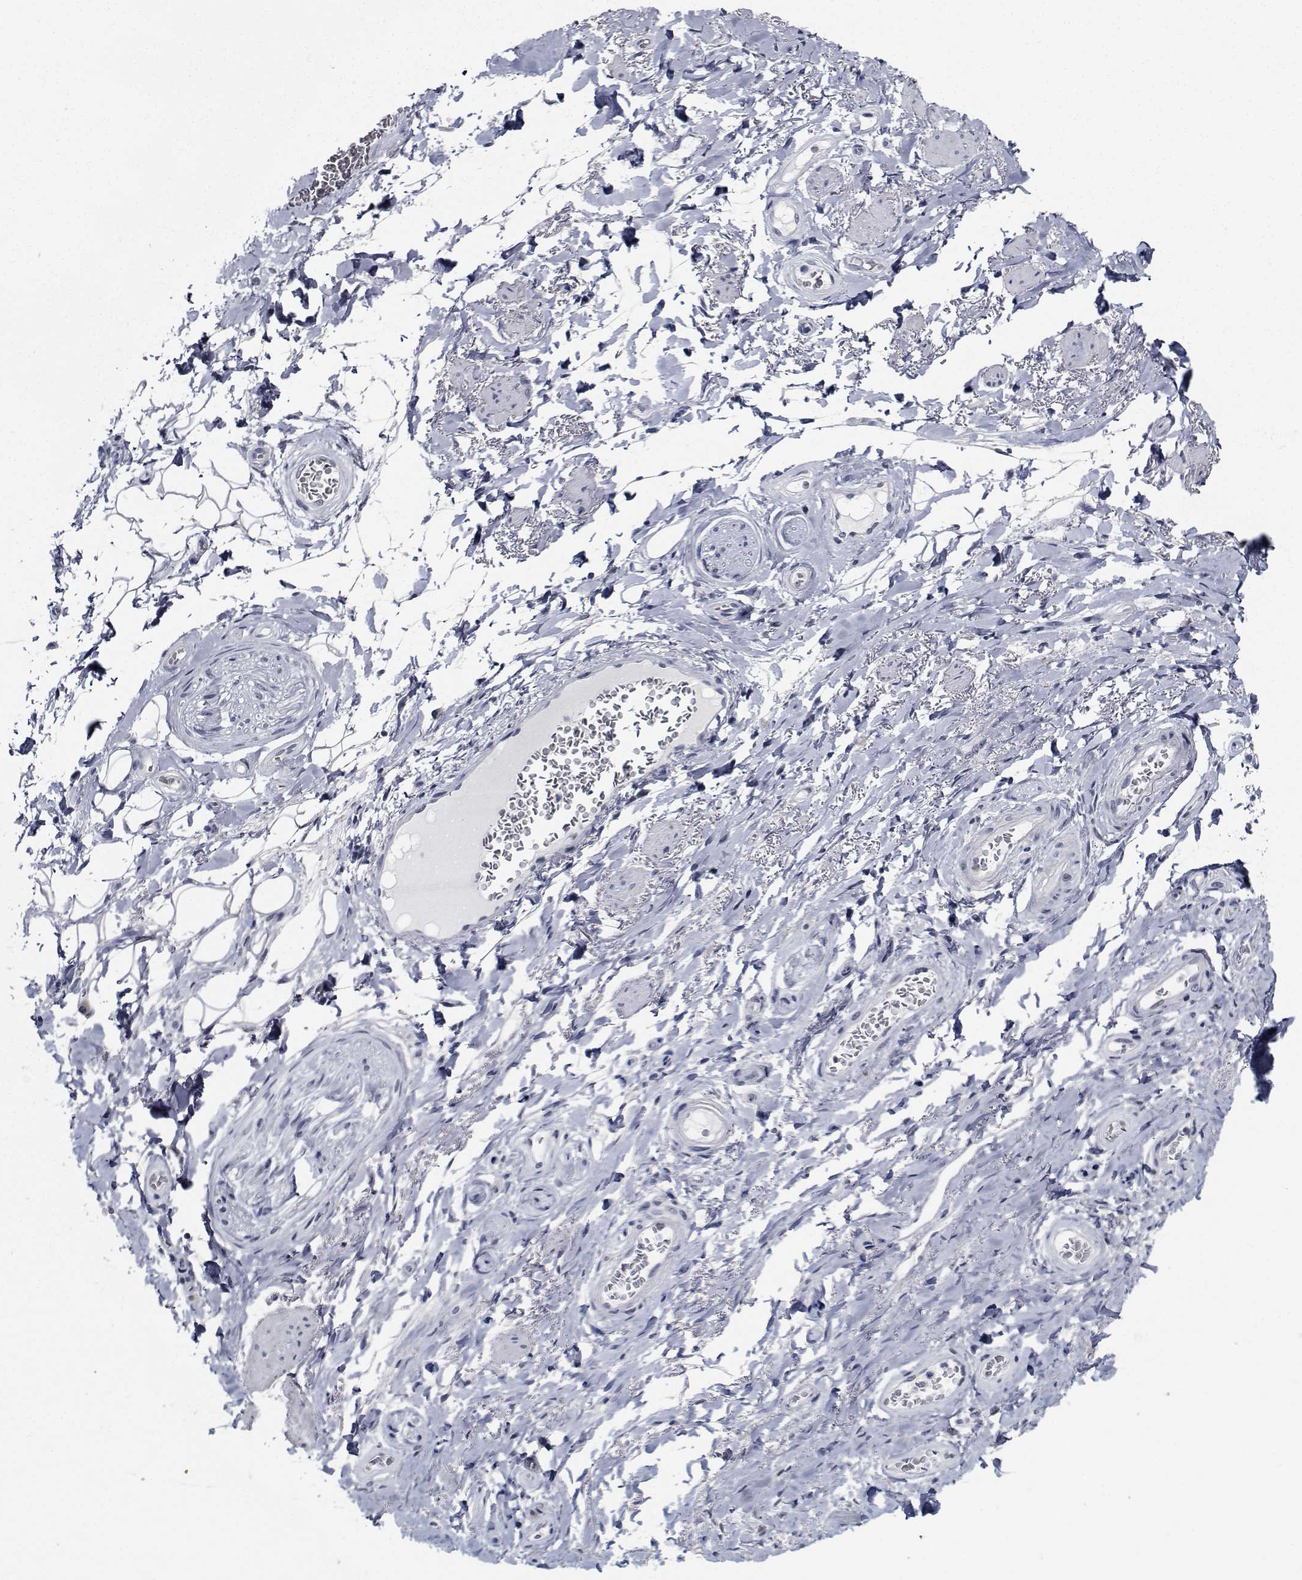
{"staining": {"intensity": "negative", "quantity": "none", "location": "none"}, "tissue": "adipose tissue", "cell_type": "Adipocytes", "image_type": "normal", "snomed": [{"axis": "morphology", "description": "Normal tissue, NOS"}, {"axis": "topography", "description": "Anal"}, {"axis": "topography", "description": "Peripheral nerve tissue"}], "caption": "Immunohistochemistry (IHC) of unremarkable adipose tissue displays no expression in adipocytes.", "gene": "NVL", "patient": {"sex": "male", "age": 53}}